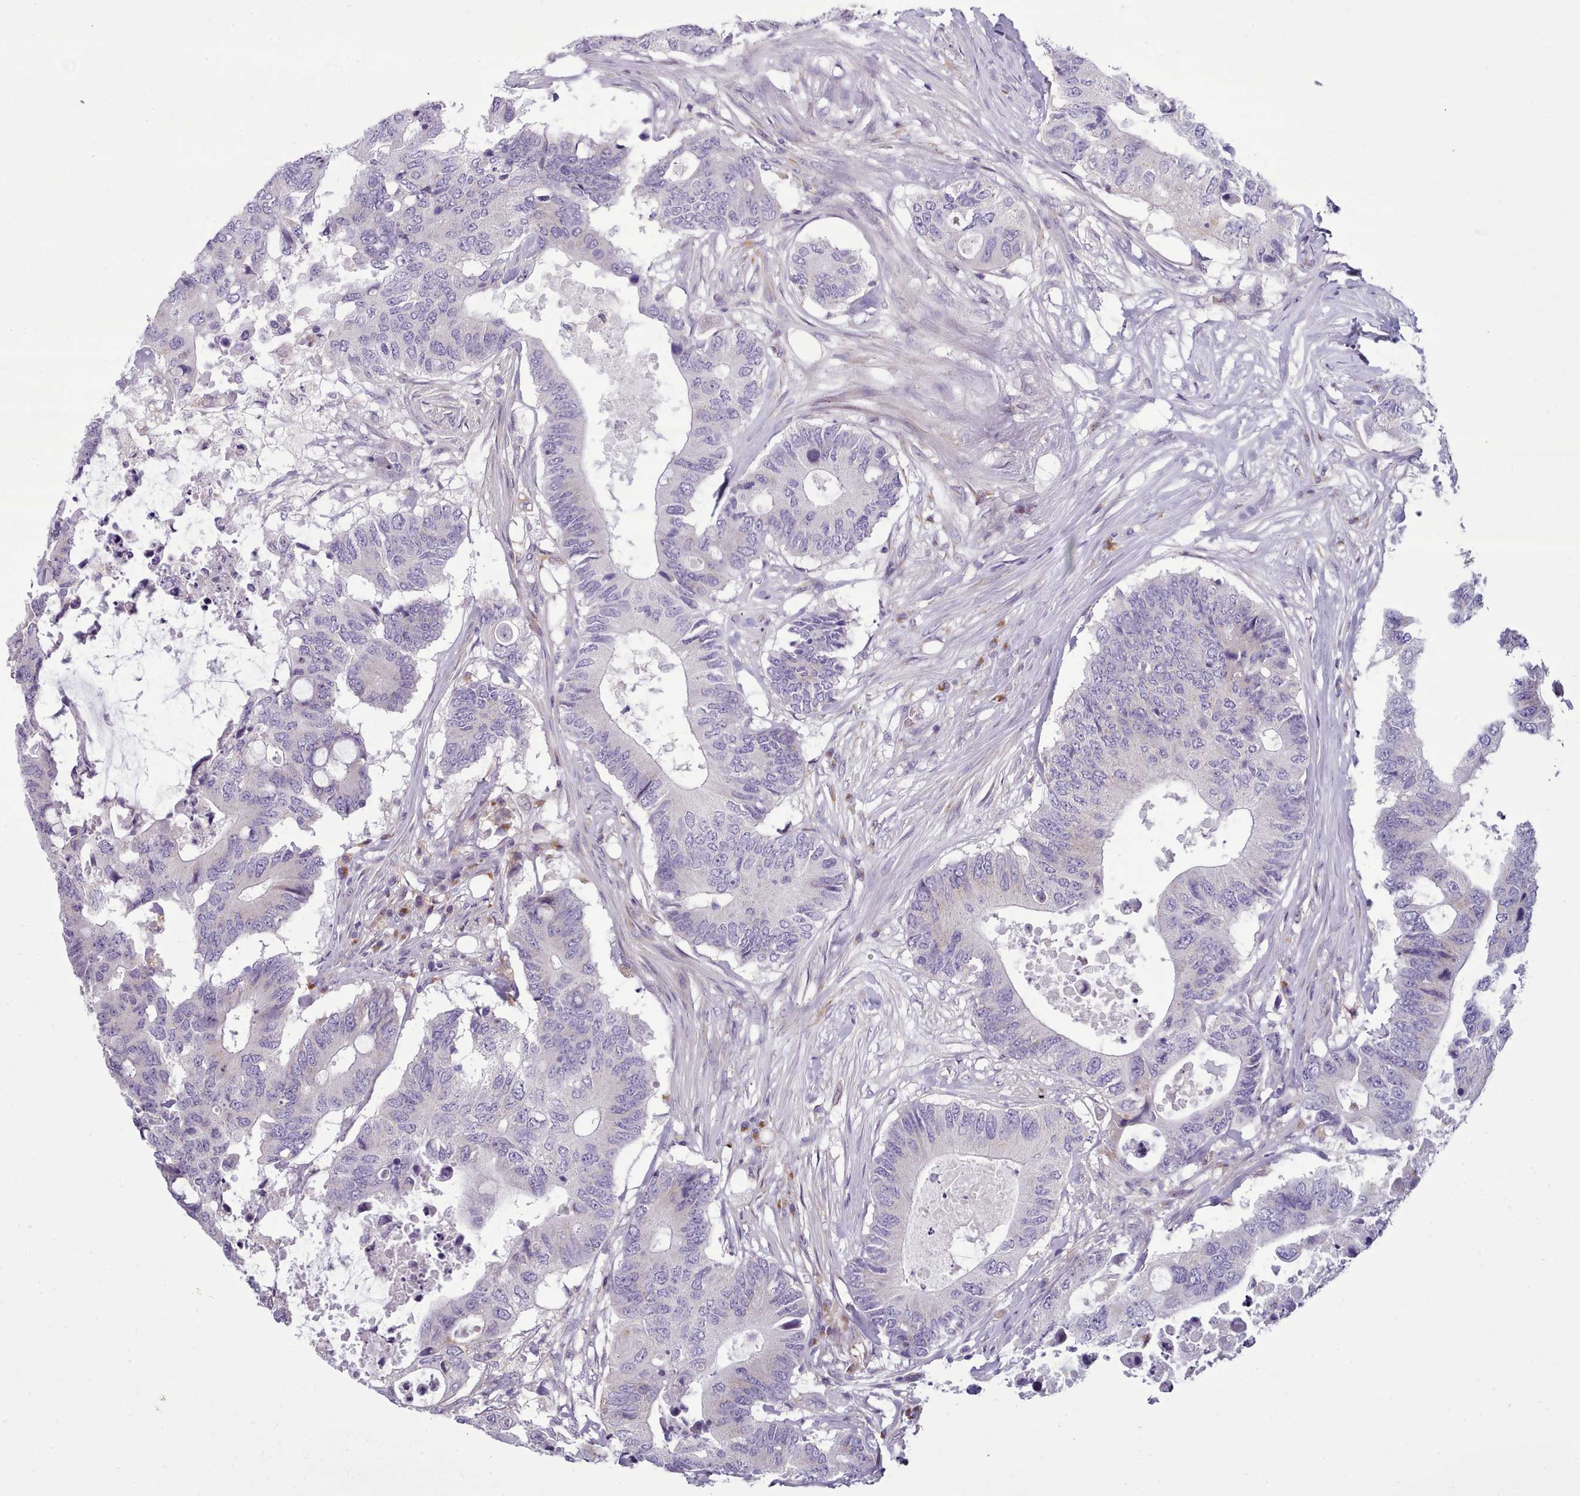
{"staining": {"intensity": "negative", "quantity": "none", "location": "none"}, "tissue": "colorectal cancer", "cell_type": "Tumor cells", "image_type": "cancer", "snomed": [{"axis": "morphology", "description": "Adenocarcinoma, NOS"}, {"axis": "topography", "description": "Colon"}], "caption": "Tumor cells show no significant positivity in colorectal cancer (adenocarcinoma). Nuclei are stained in blue.", "gene": "MYRFL", "patient": {"sex": "male", "age": 71}}